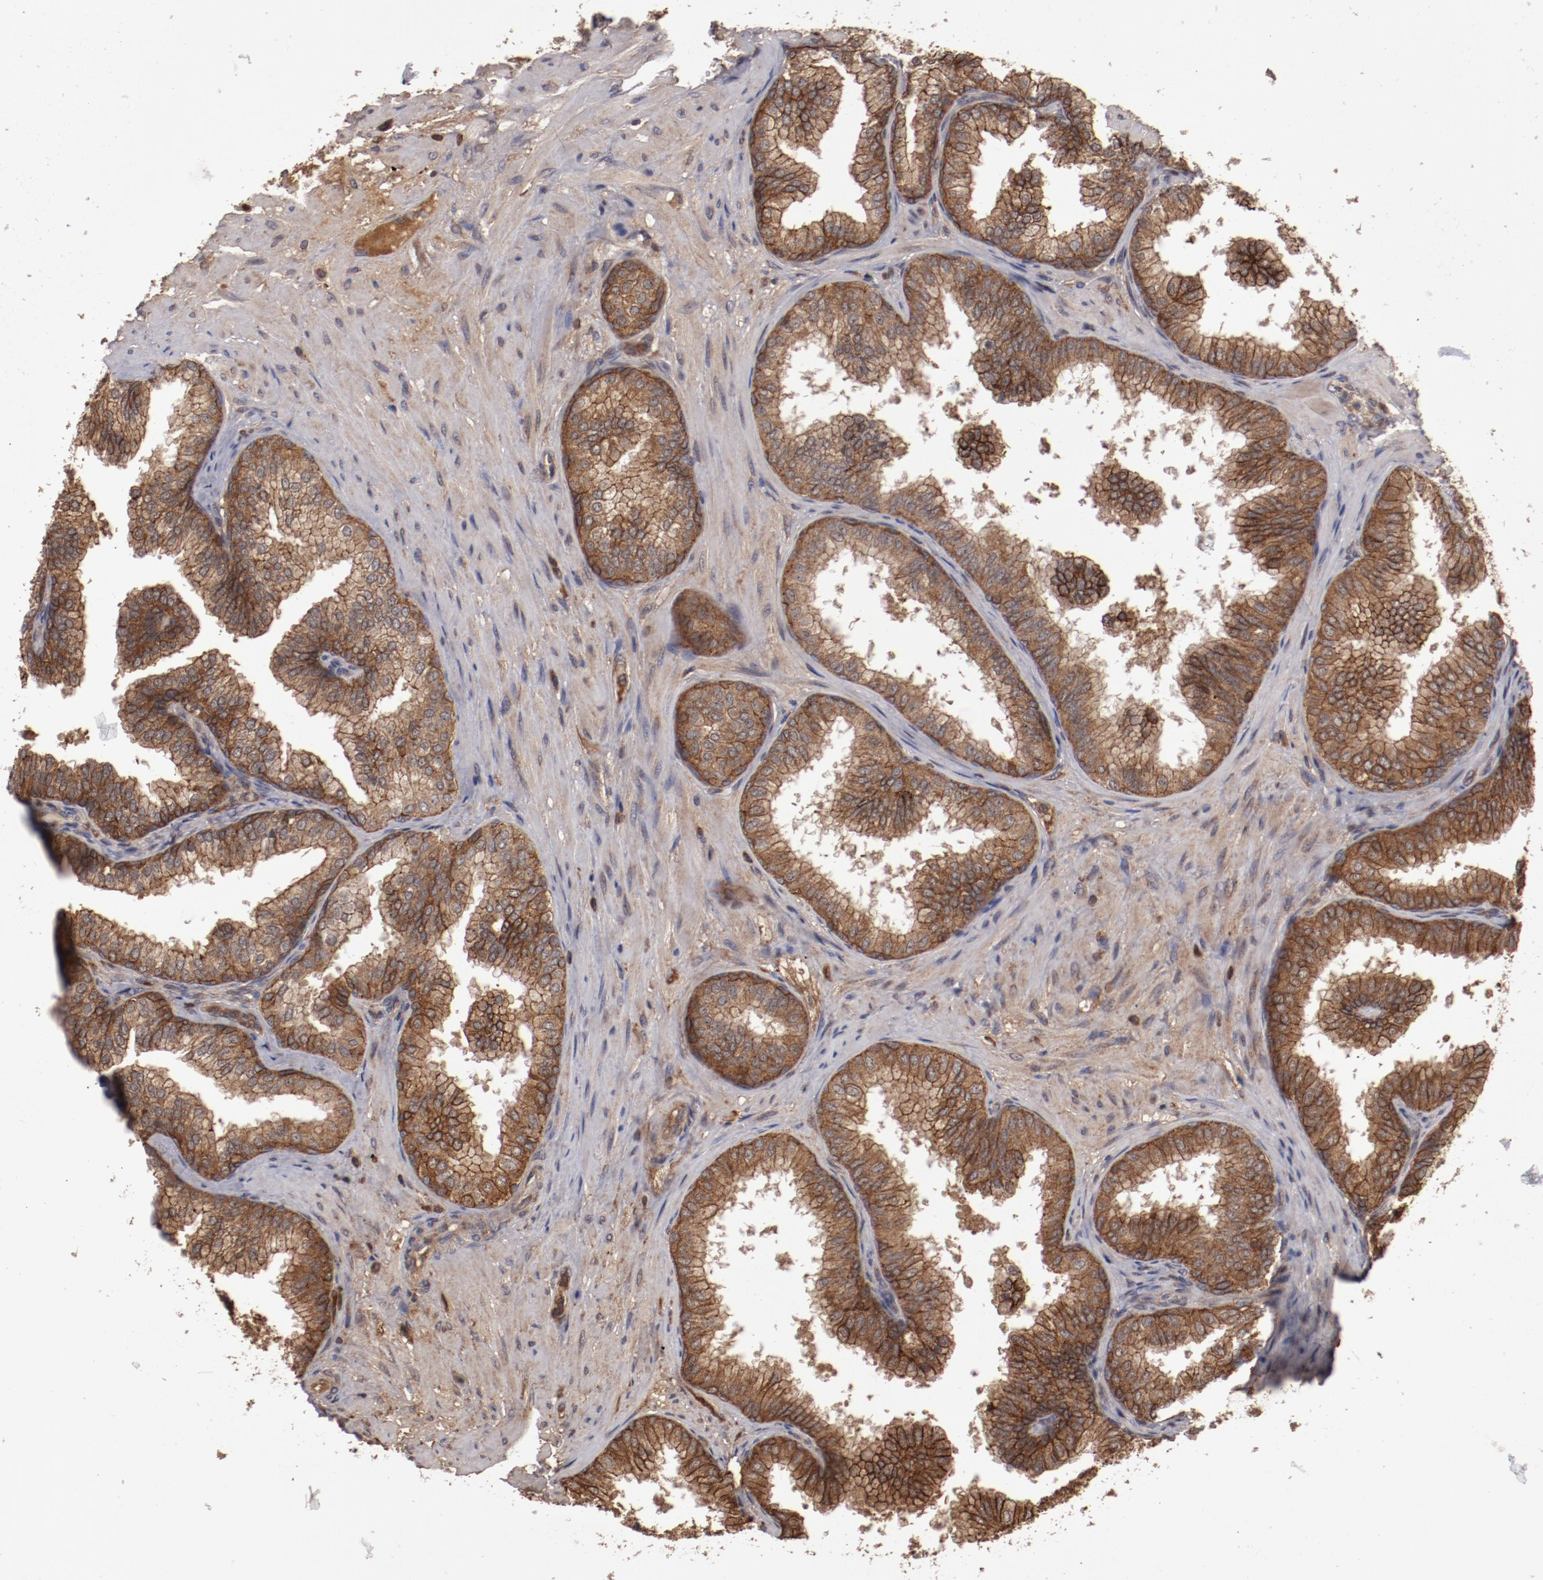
{"staining": {"intensity": "moderate", "quantity": "25%-75%", "location": "cytoplasmic/membranous"}, "tissue": "prostate", "cell_type": "Glandular cells", "image_type": "normal", "snomed": [{"axis": "morphology", "description": "Normal tissue, NOS"}, {"axis": "topography", "description": "Prostate"}], "caption": "Human prostate stained with a brown dye exhibits moderate cytoplasmic/membranous positive staining in about 25%-75% of glandular cells.", "gene": "RPS6KA6", "patient": {"sex": "male", "age": 60}}